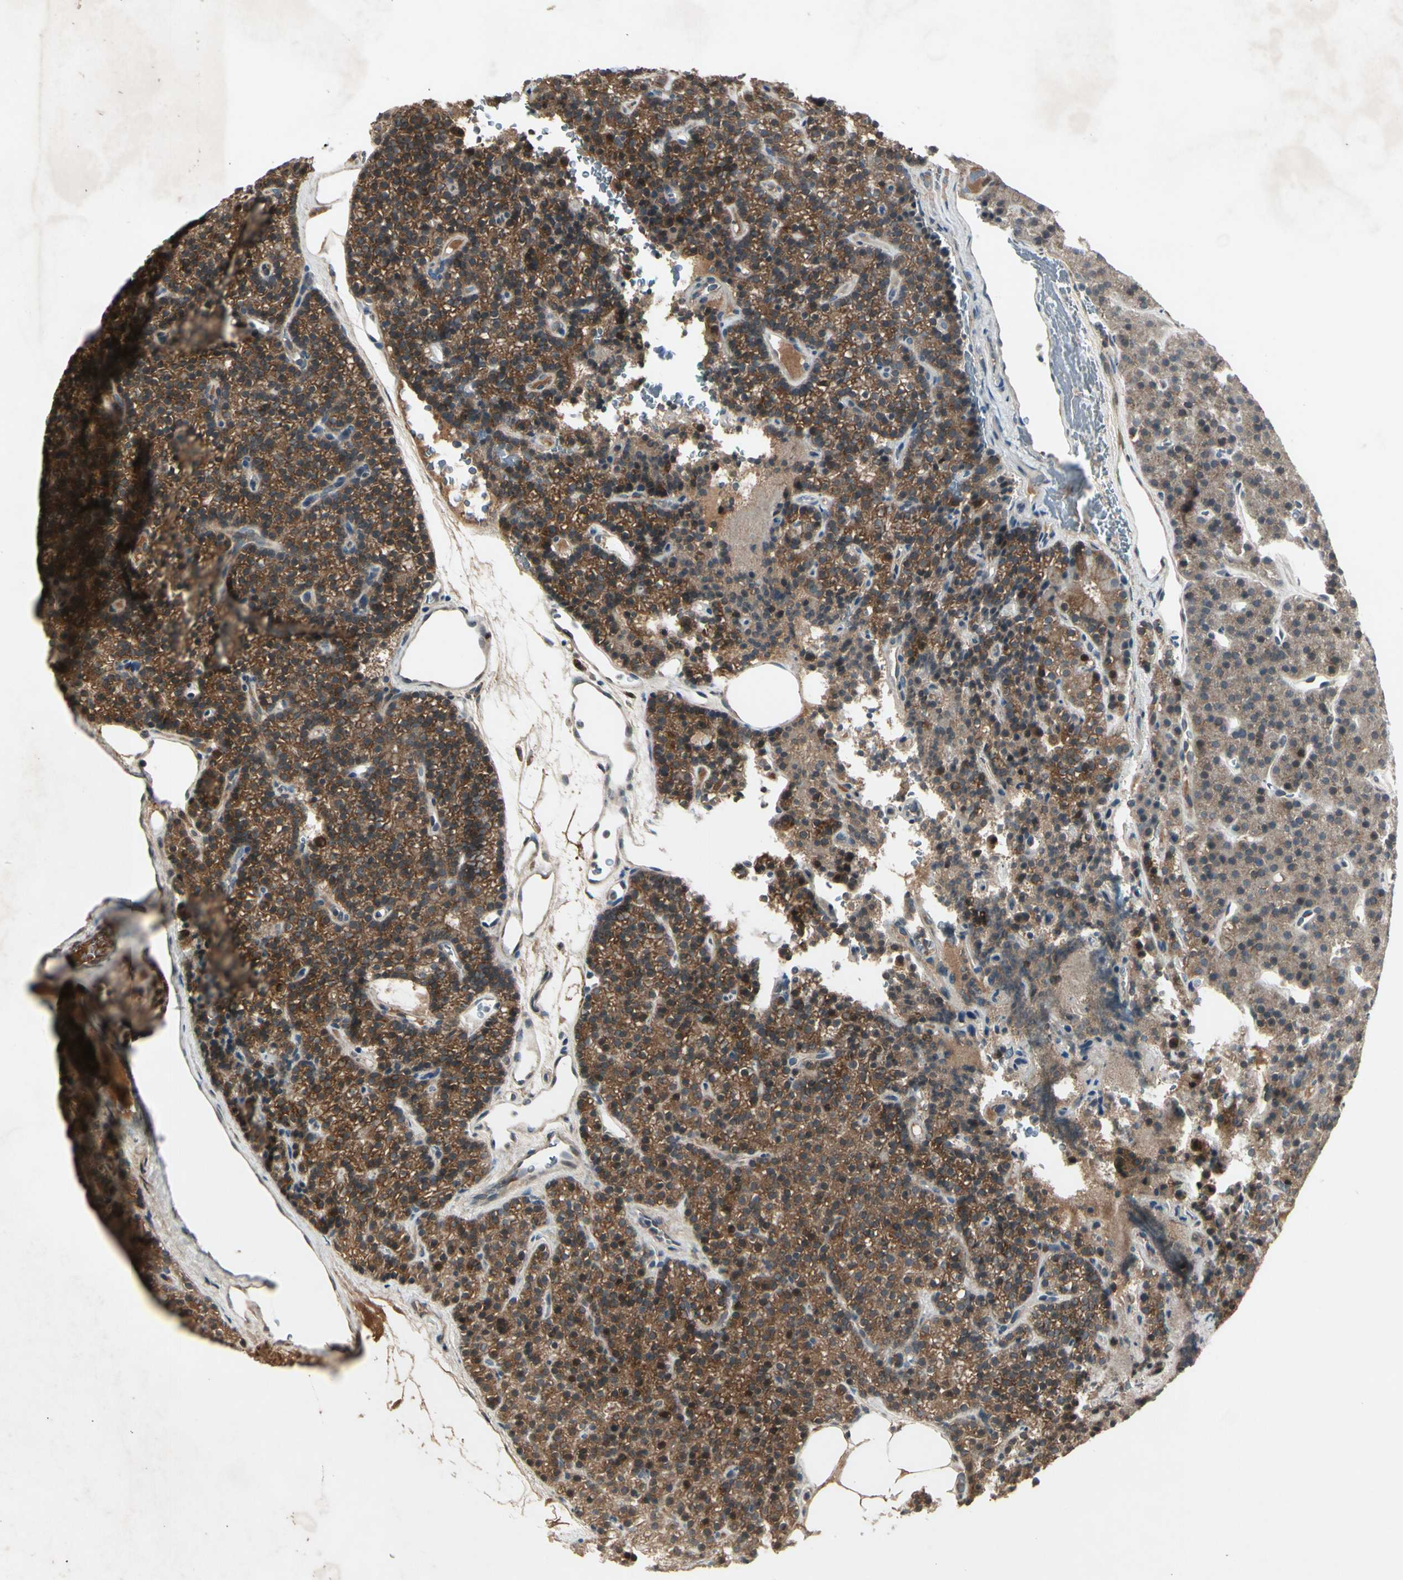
{"staining": {"intensity": "strong", "quantity": ">75%", "location": "cytoplasmic/membranous"}, "tissue": "parathyroid gland", "cell_type": "Glandular cells", "image_type": "normal", "snomed": [{"axis": "morphology", "description": "Normal tissue, NOS"}, {"axis": "morphology", "description": "Hyperplasia, NOS"}, {"axis": "topography", "description": "Parathyroid gland"}], "caption": "High-power microscopy captured an immunohistochemistry image of normal parathyroid gland, revealing strong cytoplasmic/membranous positivity in approximately >75% of glandular cells.", "gene": "FHDC1", "patient": {"sex": "male", "age": 44}}